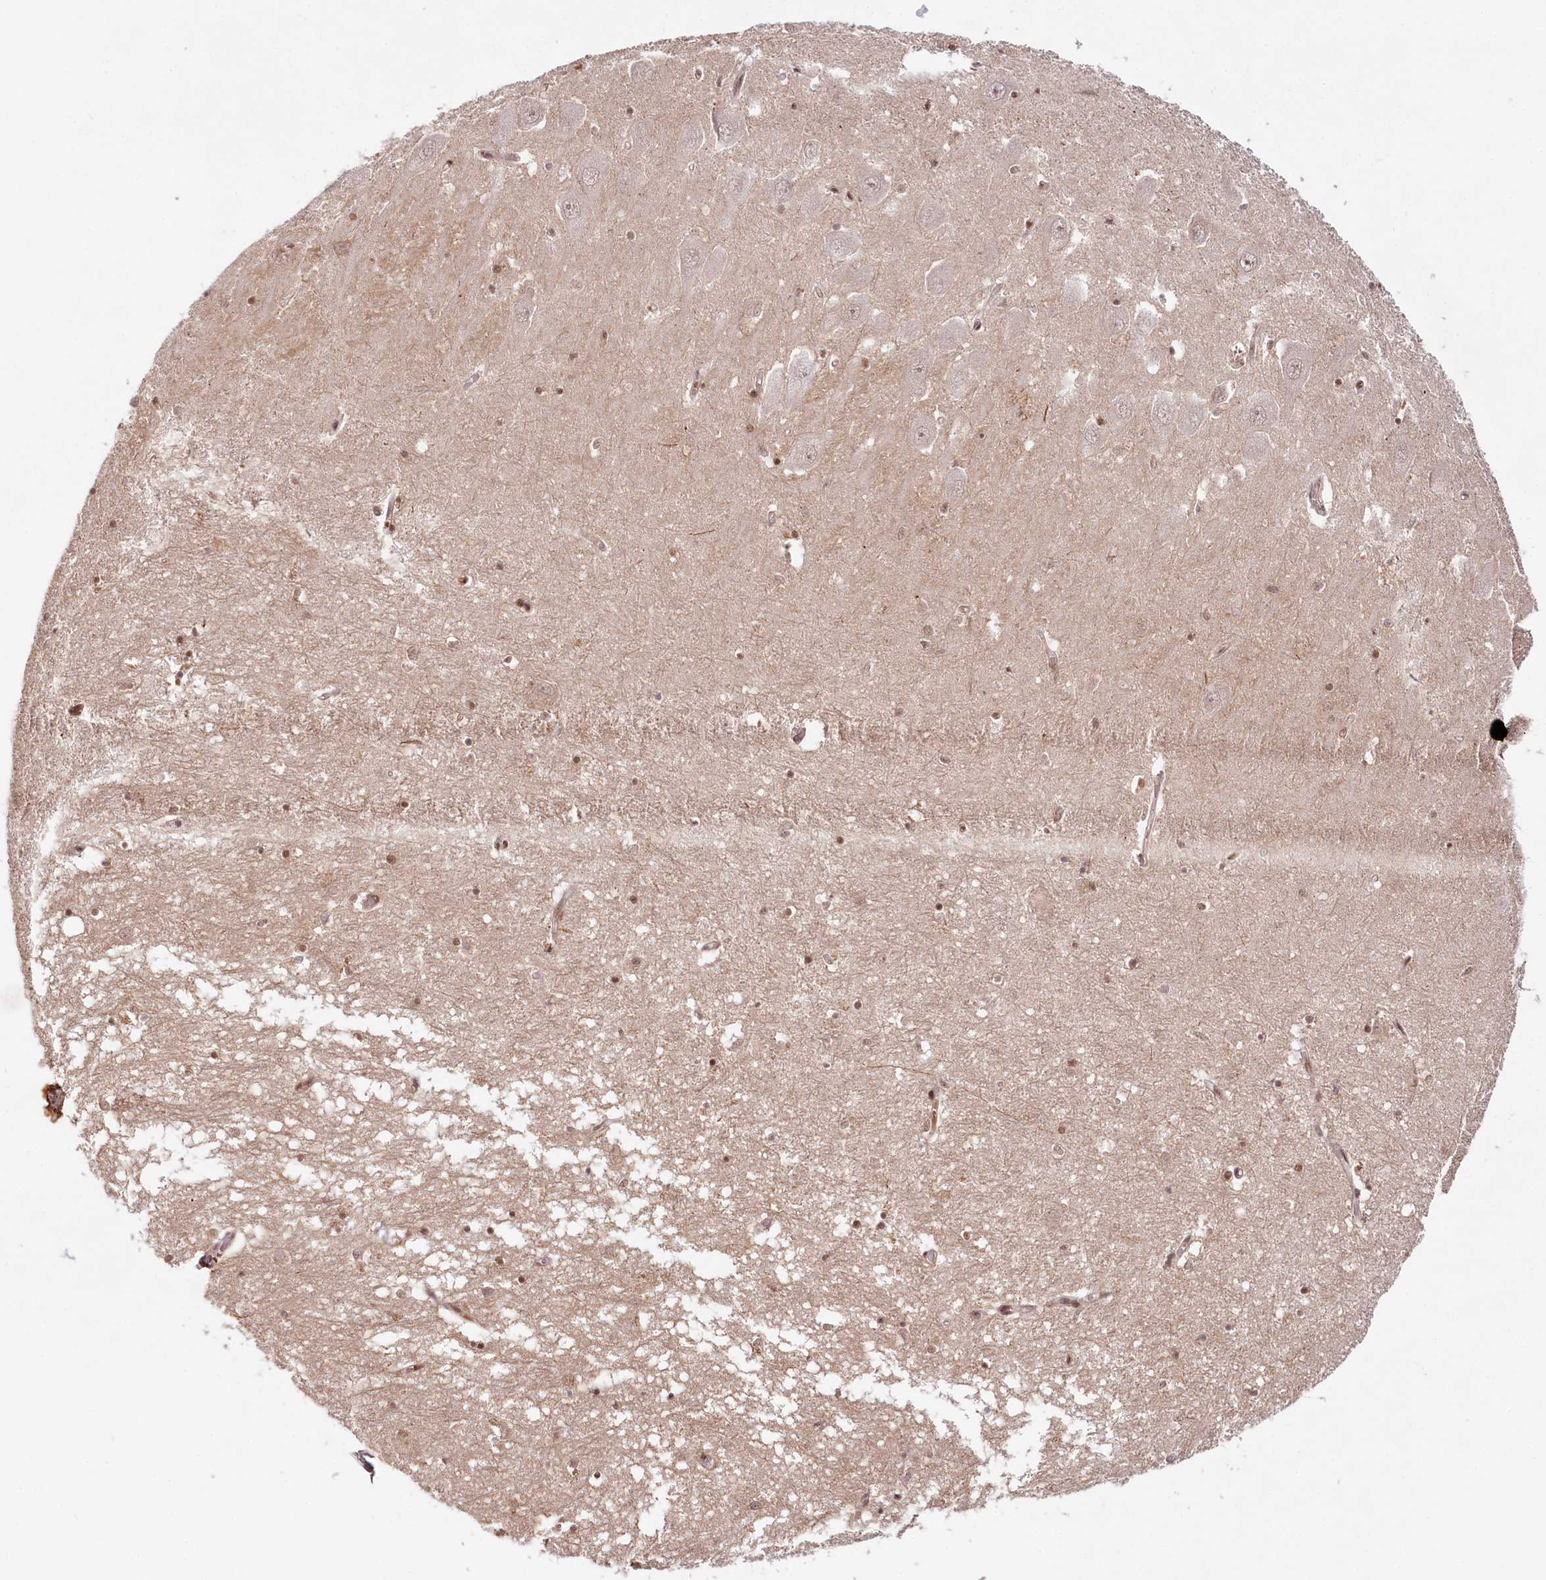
{"staining": {"intensity": "moderate", "quantity": ">75%", "location": "nuclear"}, "tissue": "hippocampus", "cell_type": "Glial cells", "image_type": "normal", "snomed": [{"axis": "morphology", "description": "Normal tissue, NOS"}, {"axis": "topography", "description": "Hippocampus"}], "caption": "IHC of unremarkable hippocampus reveals medium levels of moderate nuclear expression in approximately >75% of glial cells.", "gene": "CCDC65", "patient": {"sex": "male", "age": 70}}